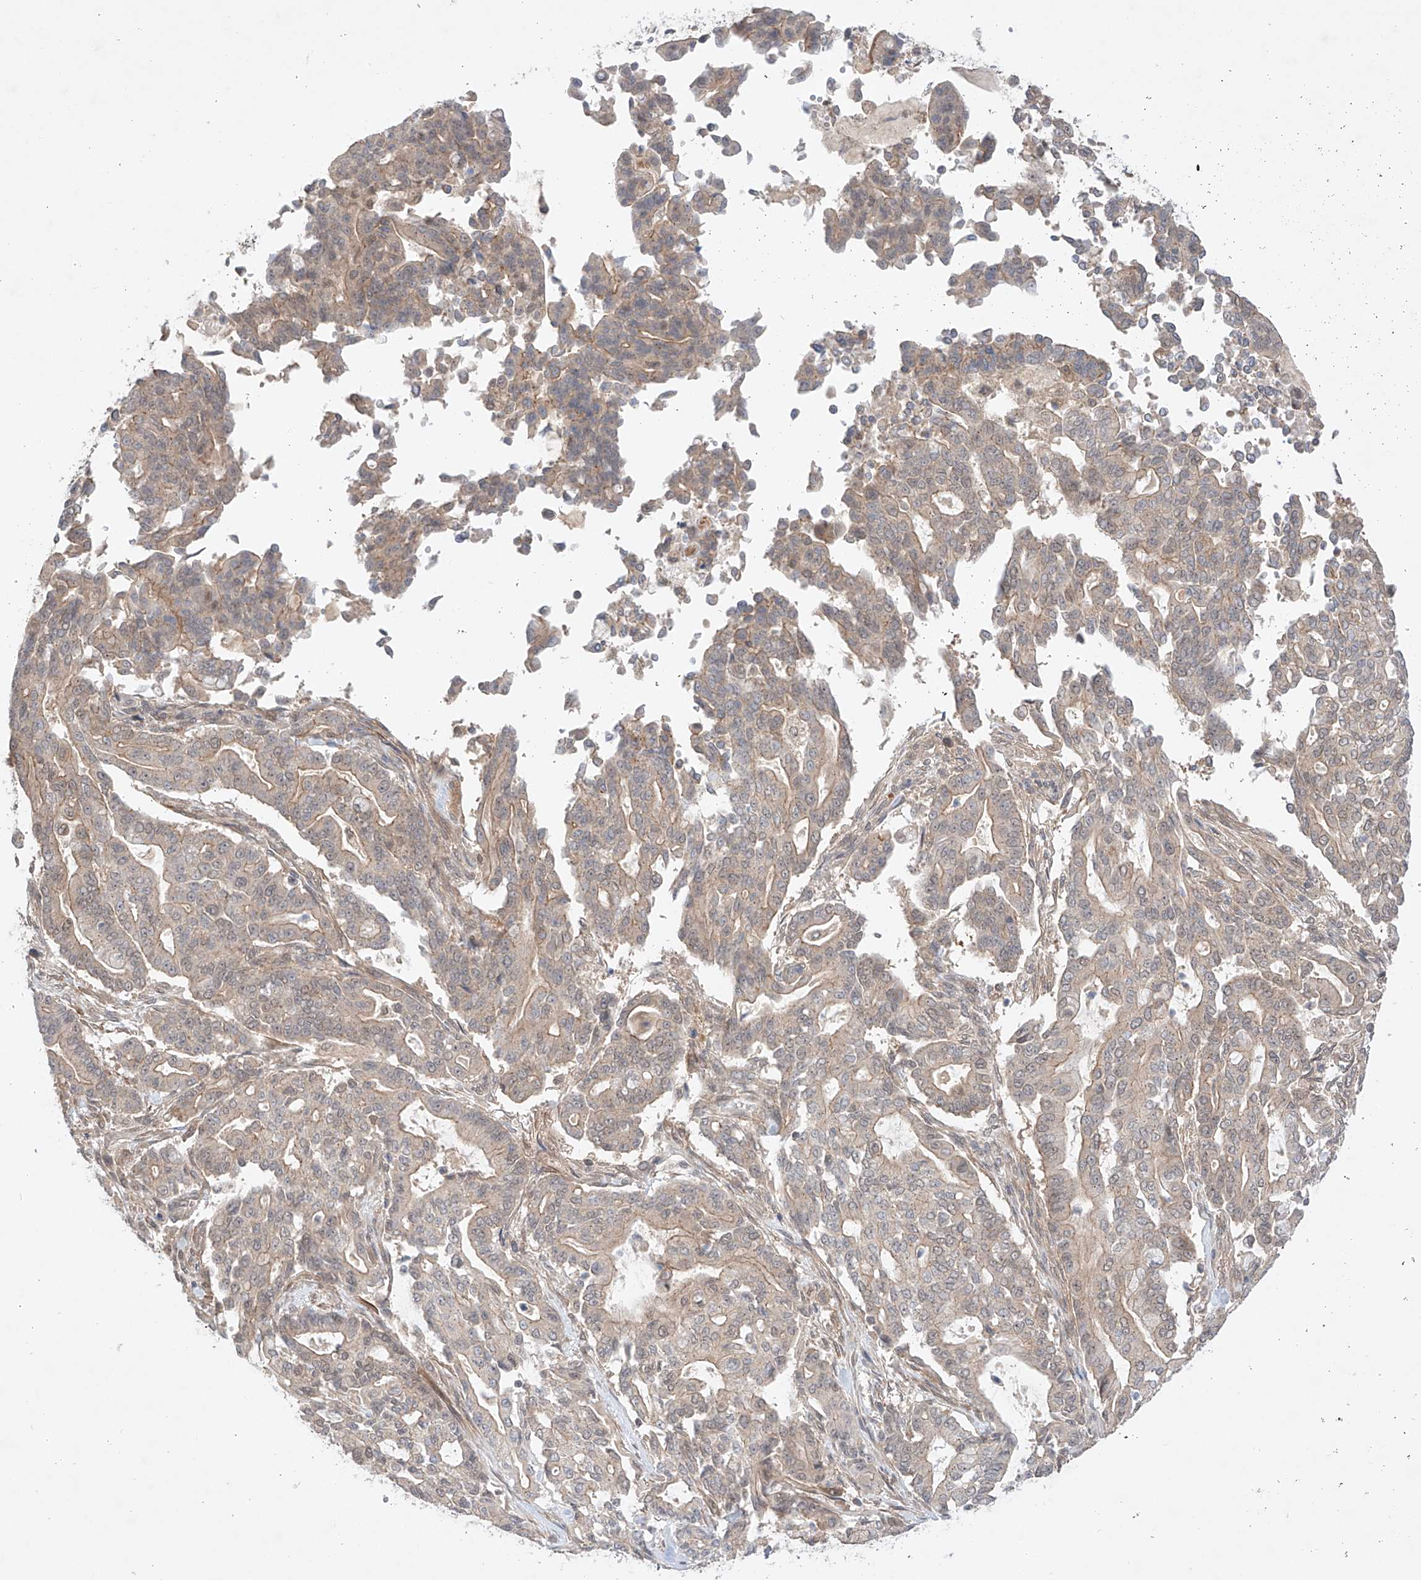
{"staining": {"intensity": "moderate", "quantity": "<25%", "location": "cytoplasmic/membranous"}, "tissue": "pancreatic cancer", "cell_type": "Tumor cells", "image_type": "cancer", "snomed": [{"axis": "morphology", "description": "Adenocarcinoma, NOS"}, {"axis": "topography", "description": "Pancreas"}], "caption": "Pancreatic cancer (adenocarcinoma) stained with a protein marker exhibits moderate staining in tumor cells.", "gene": "TSR2", "patient": {"sex": "male", "age": 63}}